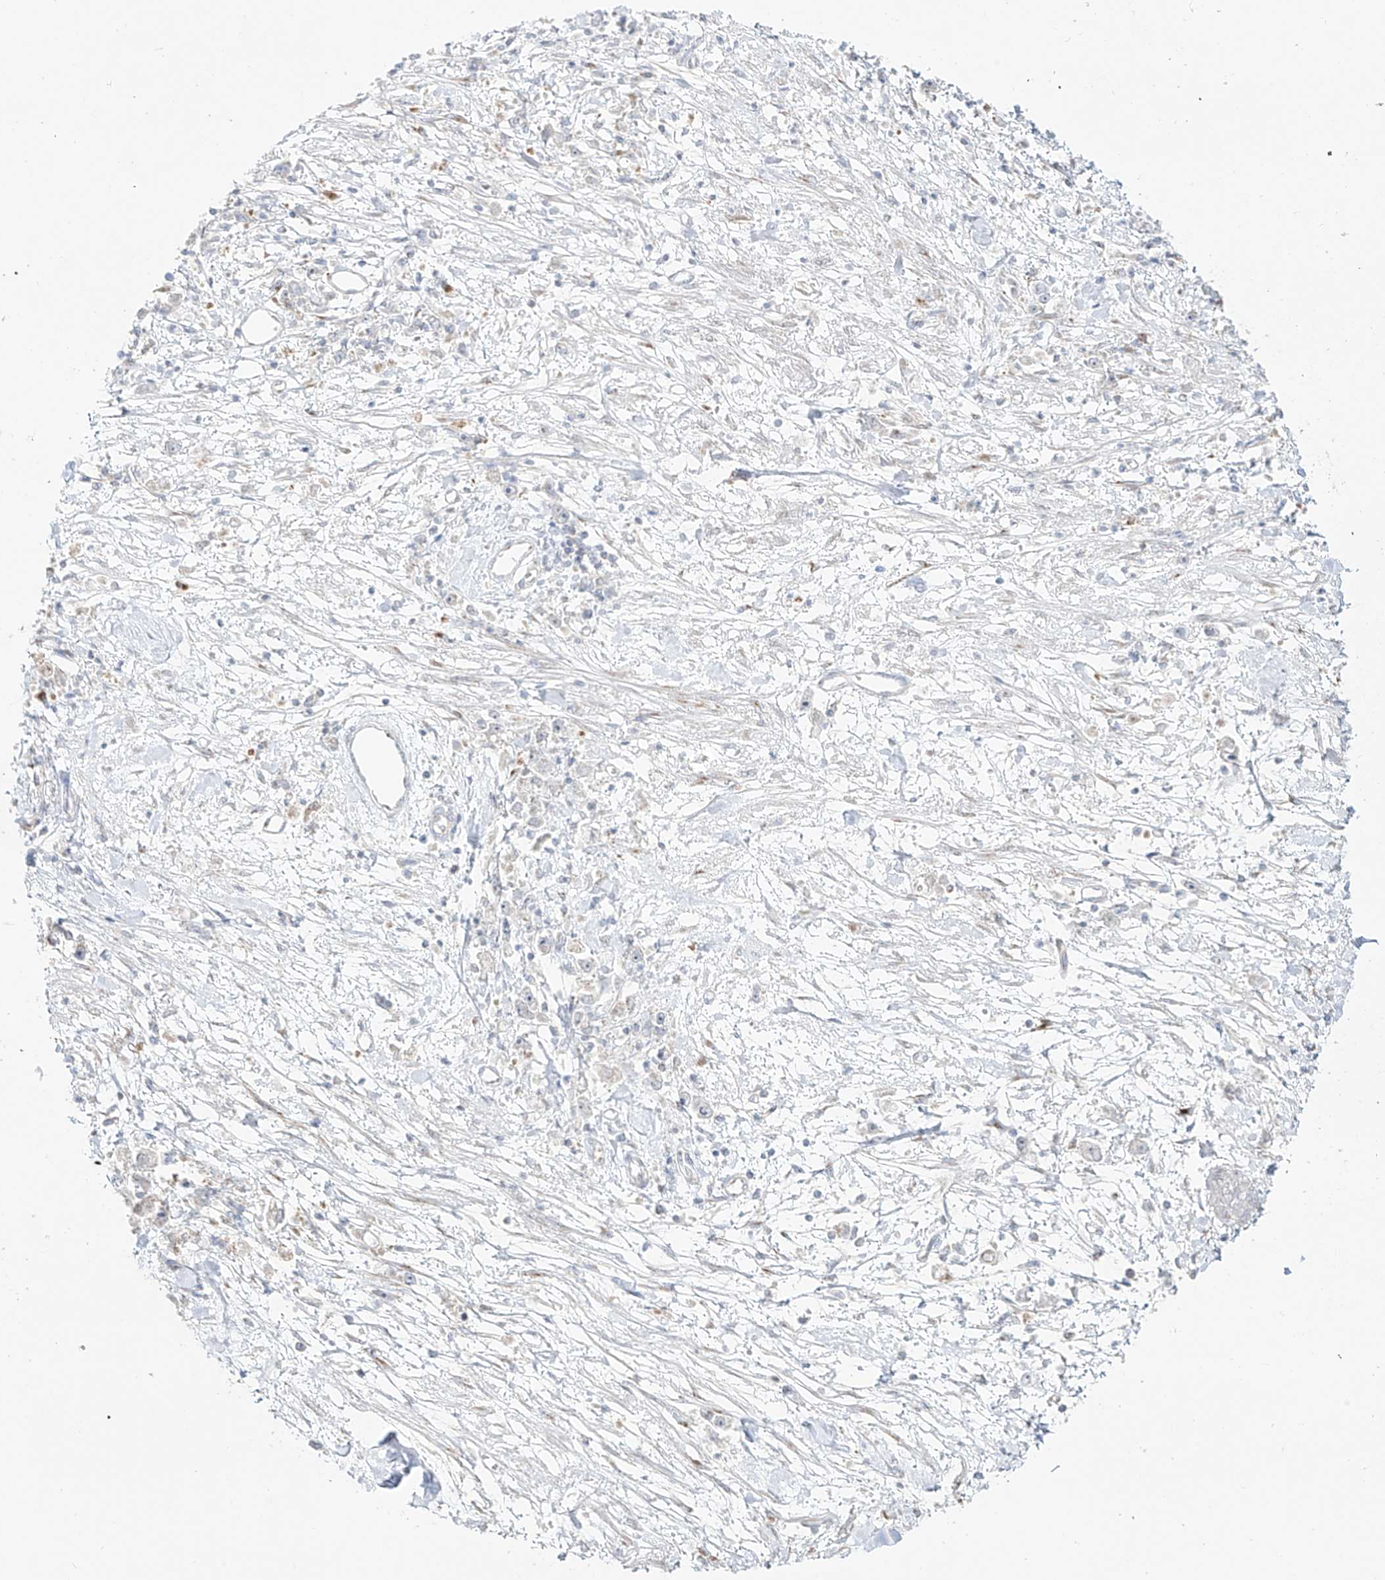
{"staining": {"intensity": "negative", "quantity": "none", "location": "none"}, "tissue": "stomach cancer", "cell_type": "Tumor cells", "image_type": "cancer", "snomed": [{"axis": "morphology", "description": "Adenocarcinoma, NOS"}, {"axis": "topography", "description": "Stomach"}], "caption": "Immunohistochemistry image of neoplastic tissue: stomach cancer stained with DAB (3,3'-diaminobenzidine) exhibits no significant protein positivity in tumor cells.", "gene": "BSDC1", "patient": {"sex": "female", "age": 59}}